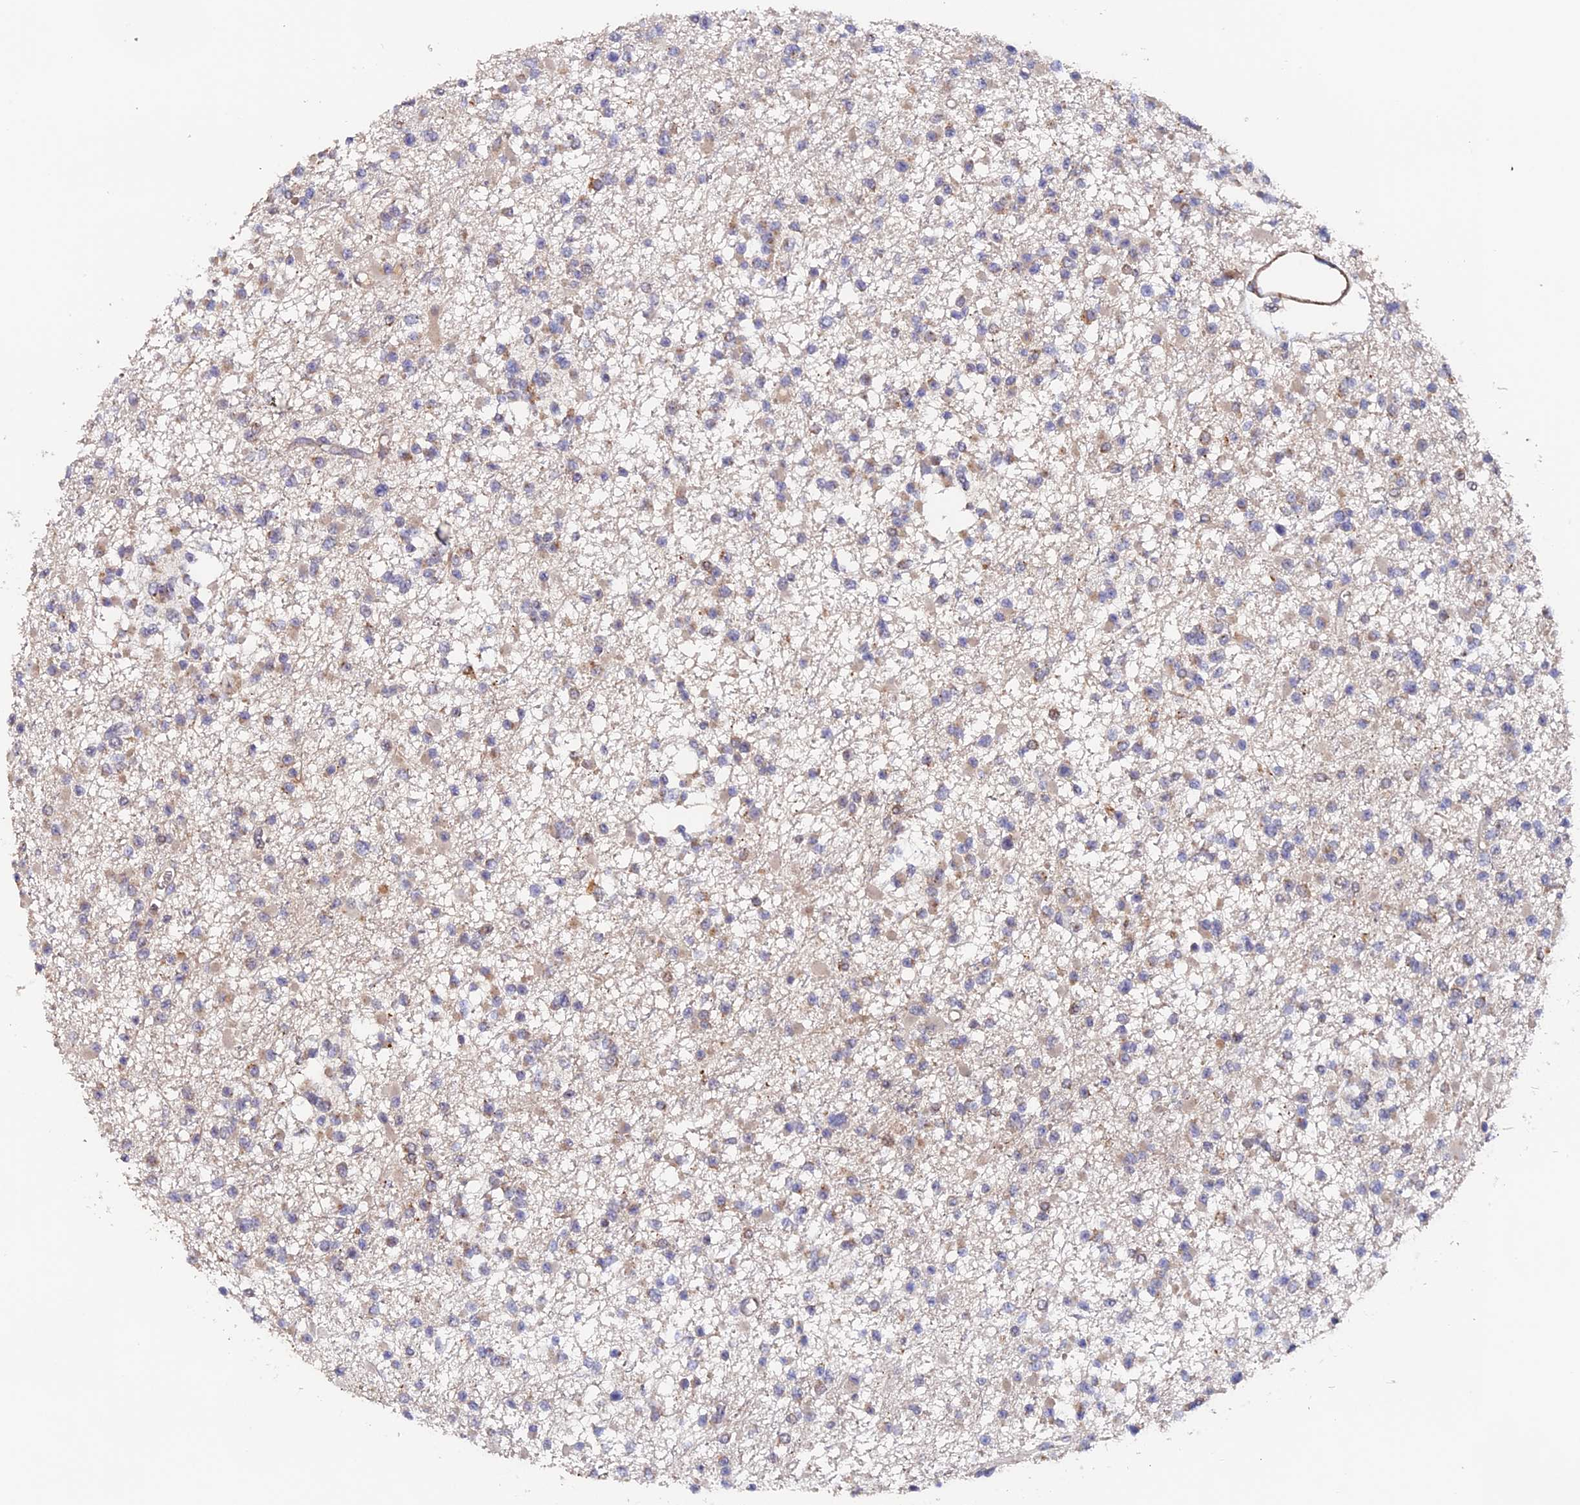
{"staining": {"intensity": "weak", "quantity": "<25%", "location": "cytoplasmic/membranous"}, "tissue": "glioma", "cell_type": "Tumor cells", "image_type": "cancer", "snomed": [{"axis": "morphology", "description": "Glioma, malignant, Low grade"}, {"axis": "topography", "description": "Brain"}], "caption": "Tumor cells show no significant positivity in glioma. The staining was performed using DAB (3,3'-diaminobenzidine) to visualize the protein expression in brown, while the nuclei were stained in blue with hematoxylin (Magnification: 20x).", "gene": "TANGO6", "patient": {"sex": "female", "age": 22}}